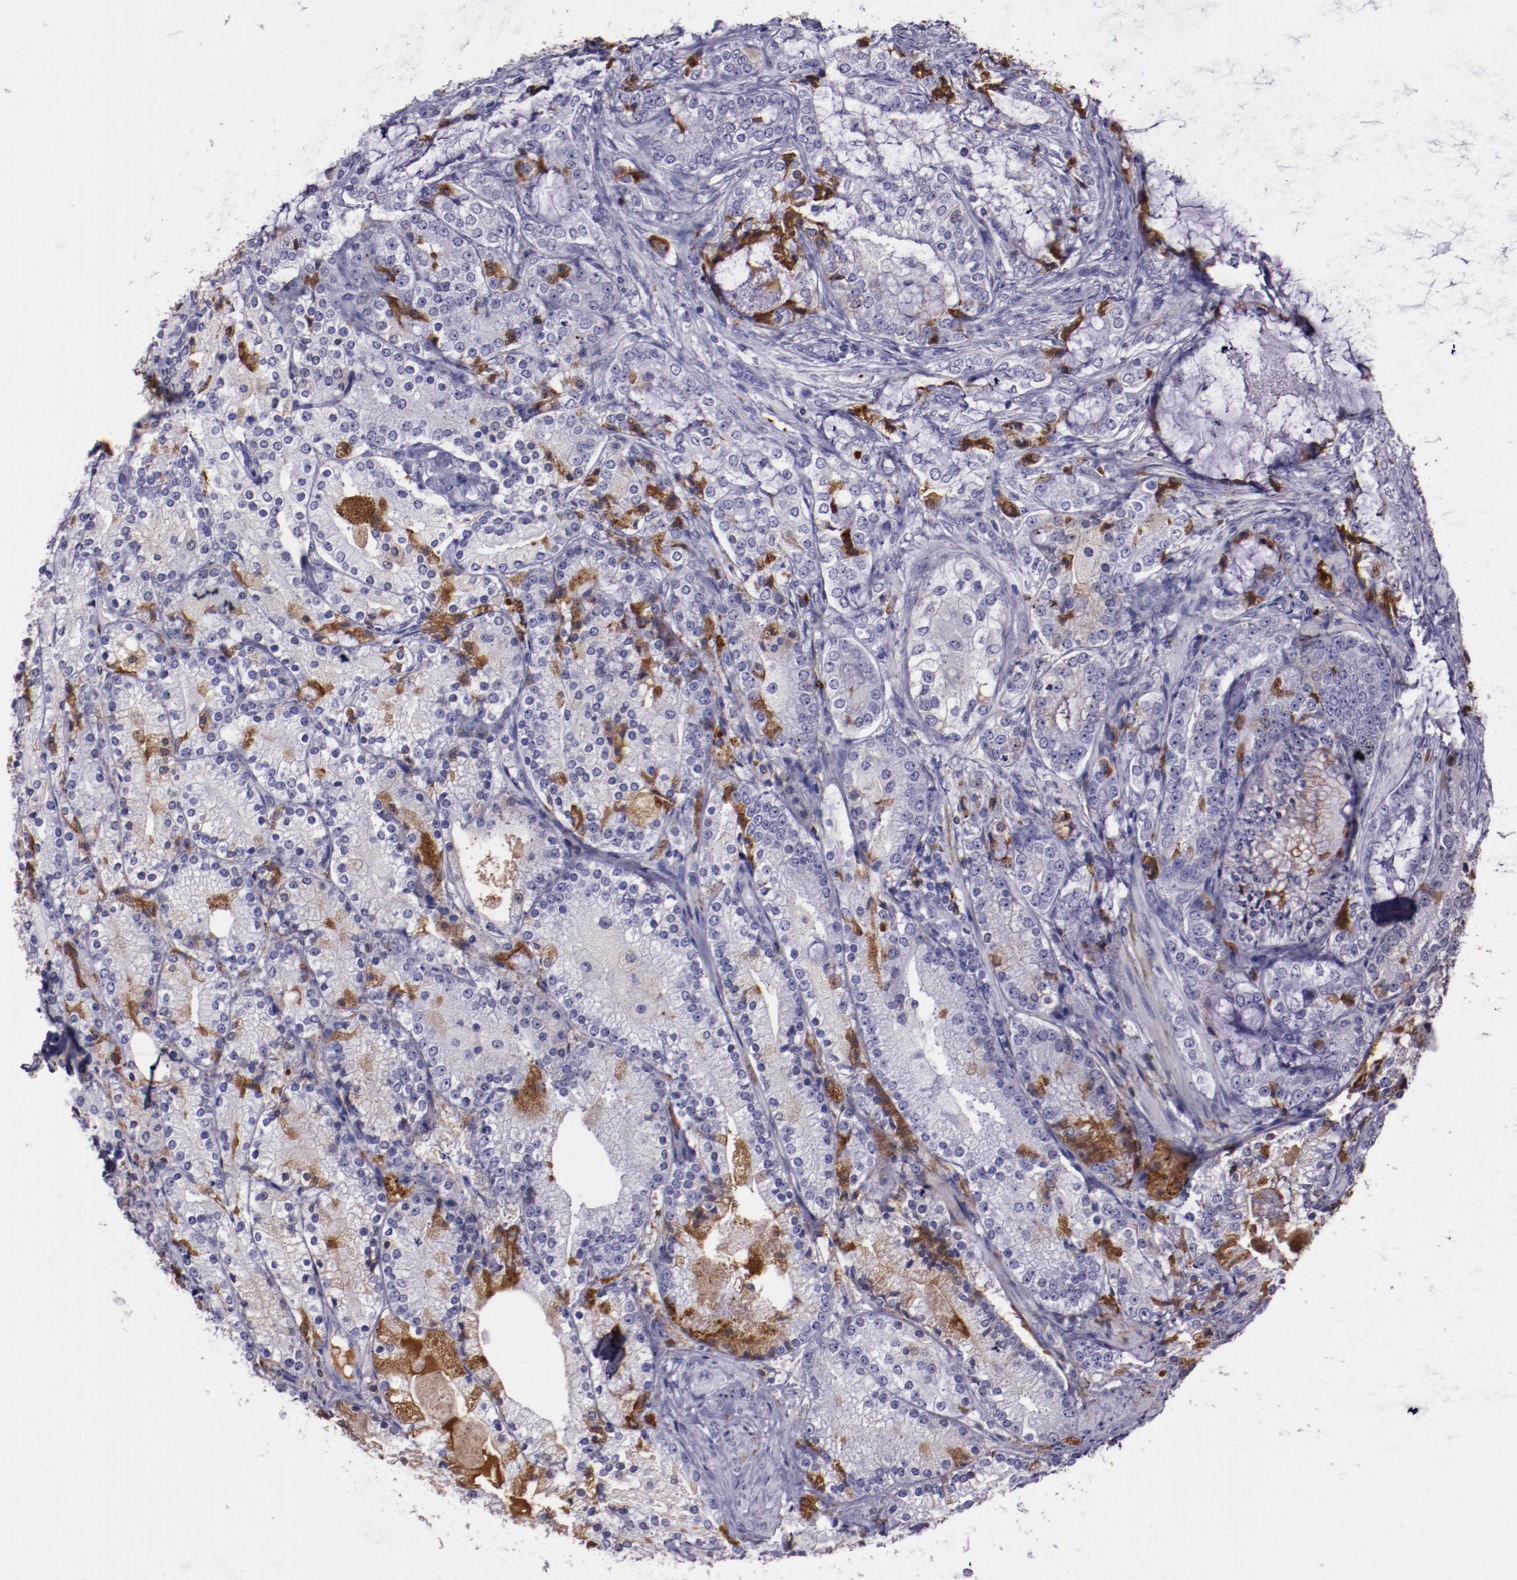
{"staining": {"intensity": "moderate", "quantity": "<25%", "location": "cytoplasmic/membranous"}, "tissue": "prostate cancer", "cell_type": "Tumor cells", "image_type": "cancer", "snomed": [{"axis": "morphology", "description": "Adenocarcinoma, High grade"}, {"axis": "topography", "description": "Prostate"}], "caption": "This is a photomicrograph of immunohistochemistry staining of prostate cancer (adenocarcinoma (high-grade)), which shows moderate staining in the cytoplasmic/membranous of tumor cells.", "gene": "APOH", "patient": {"sex": "male", "age": 63}}